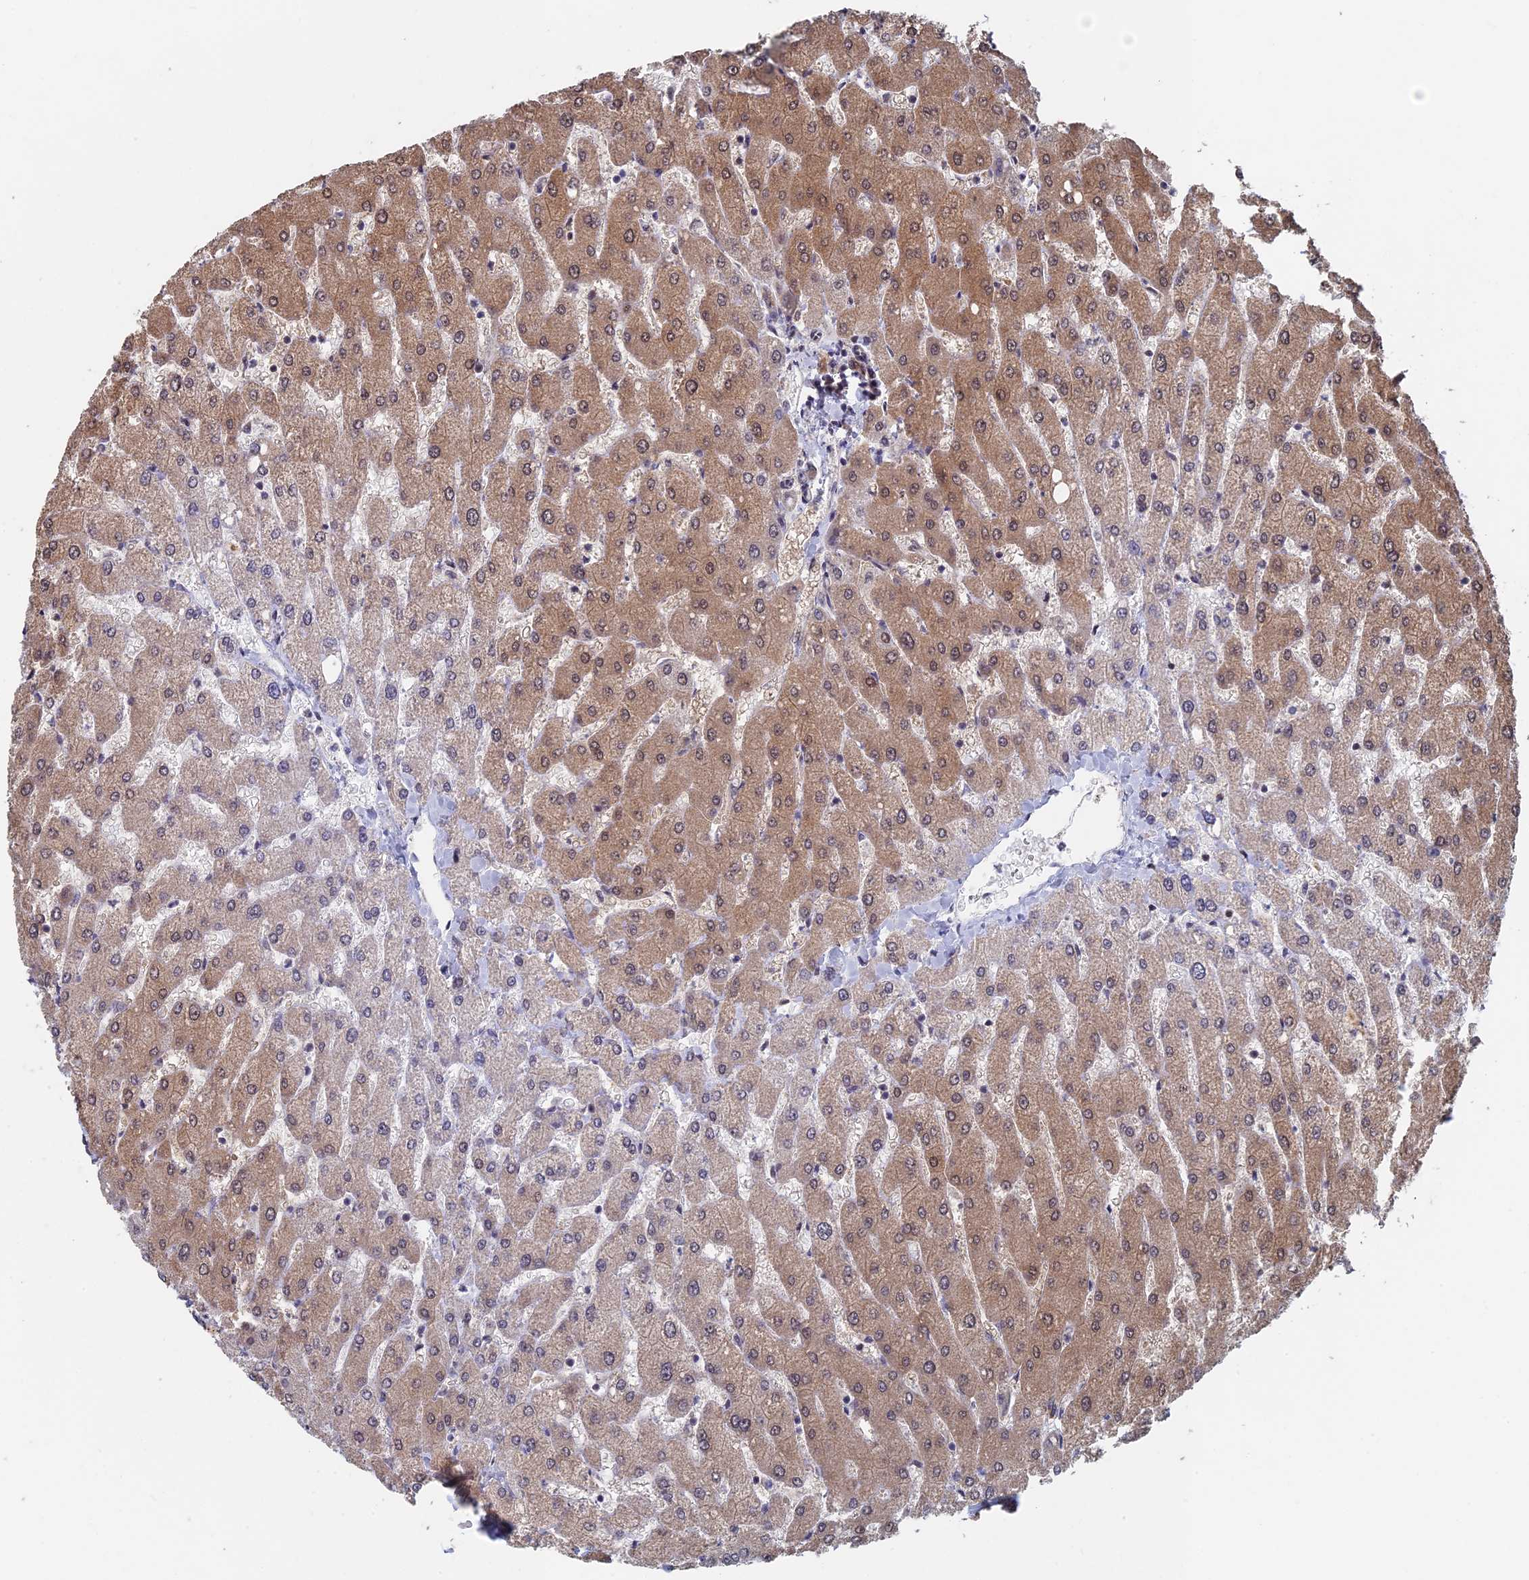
{"staining": {"intensity": "moderate", "quantity": "<25%", "location": "cytoplasmic/membranous"}, "tissue": "liver", "cell_type": "Cholangiocytes", "image_type": "normal", "snomed": [{"axis": "morphology", "description": "Normal tissue, NOS"}, {"axis": "topography", "description": "Liver"}], "caption": "Immunohistochemical staining of benign liver reveals <25% levels of moderate cytoplasmic/membranous protein expression in about <25% of cholangiocytes. (DAB IHC with brightfield microscopy, high magnification).", "gene": "KIAA1328", "patient": {"sex": "male", "age": 55}}